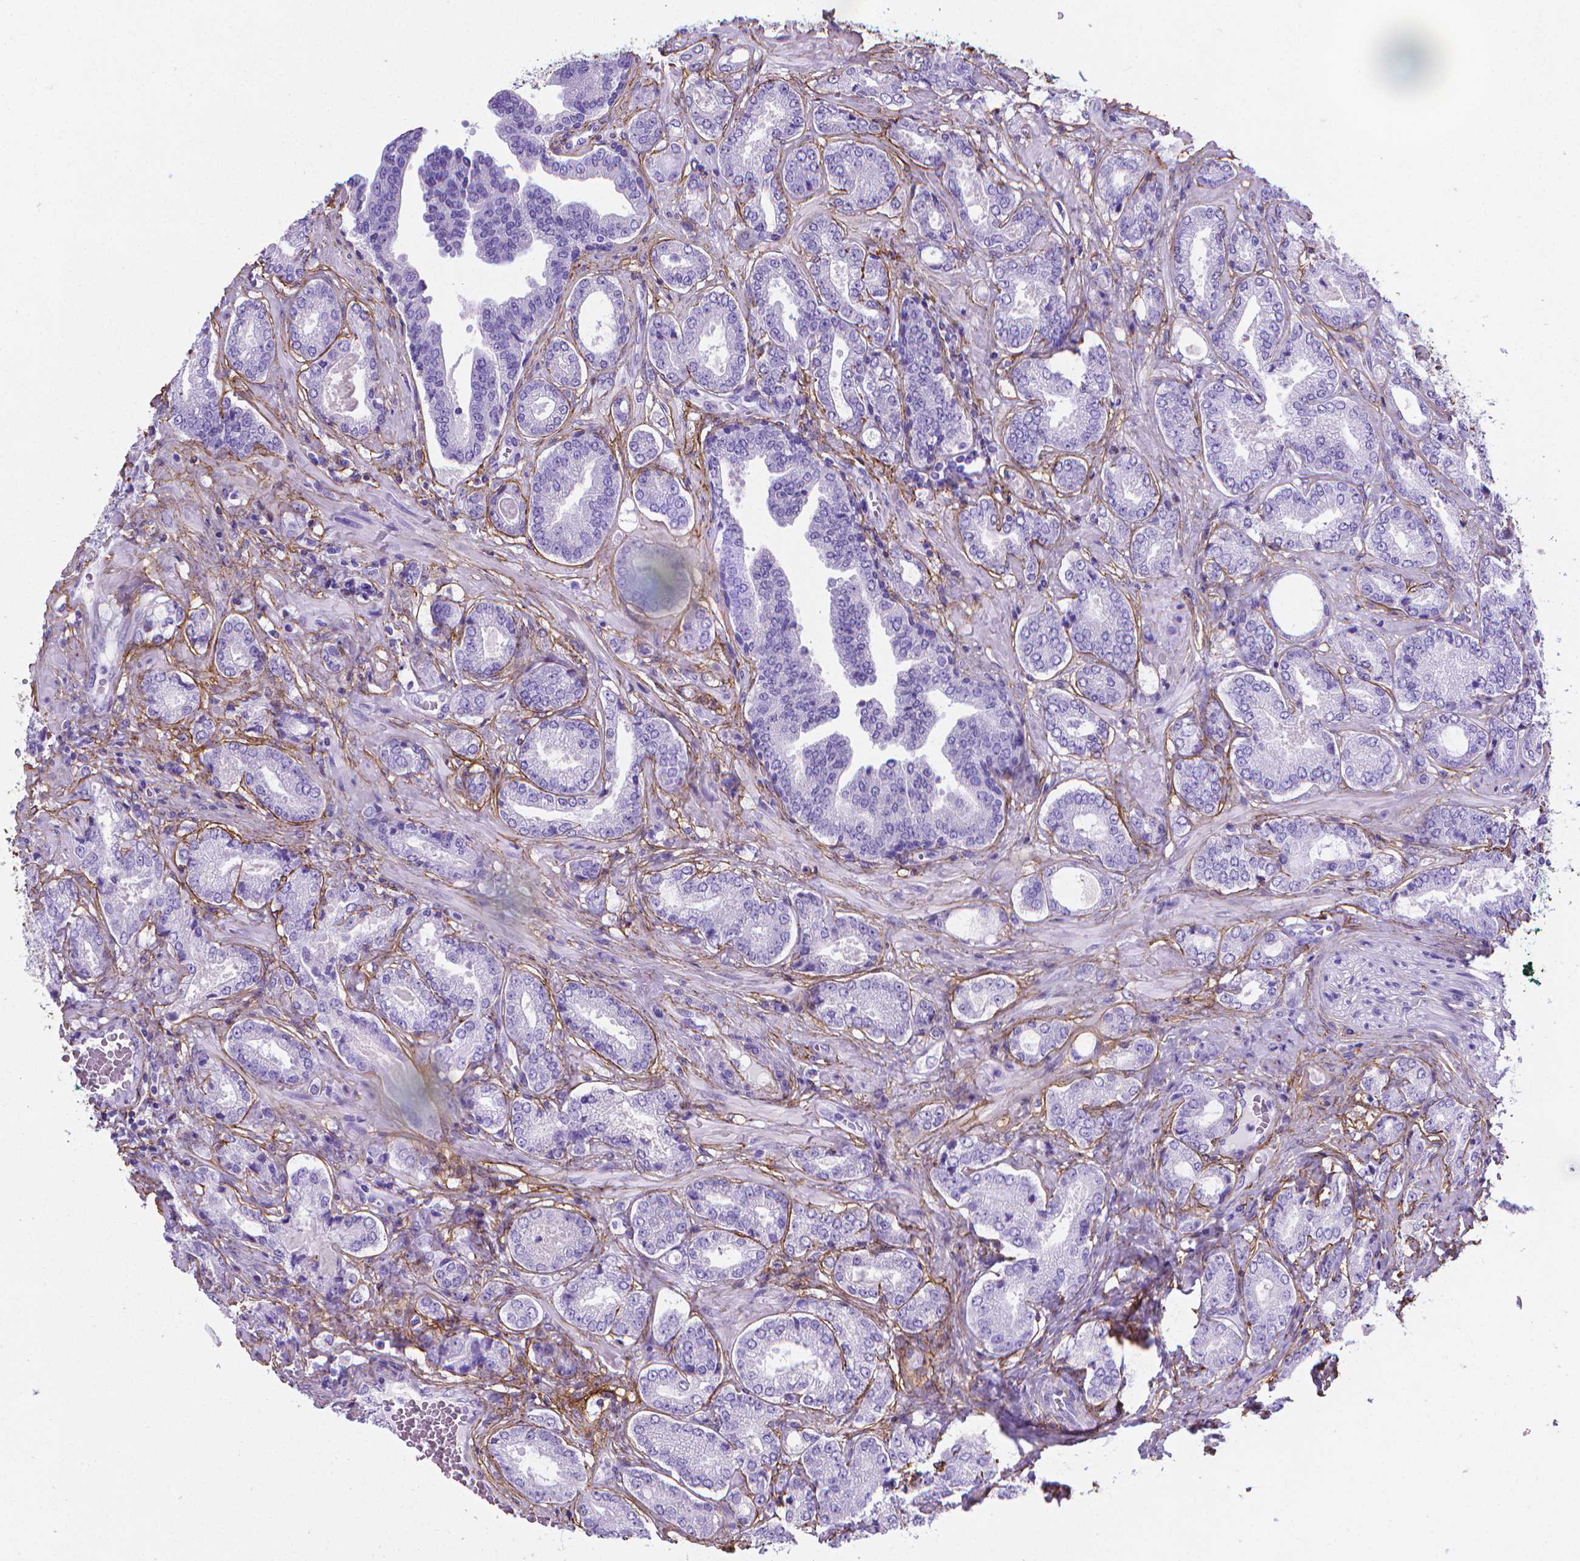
{"staining": {"intensity": "negative", "quantity": "none", "location": "none"}, "tissue": "prostate cancer", "cell_type": "Tumor cells", "image_type": "cancer", "snomed": [{"axis": "morphology", "description": "Adenocarcinoma, NOS"}, {"axis": "topography", "description": "Prostate"}], "caption": "Immunohistochemical staining of adenocarcinoma (prostate) displays no significant positivity in tumor cells. The staining was performed using DAB (3,3'-diaminobenzidine) to visualize the protein expression in brown, while the nuclei were stained in blue with hematoxylin (Magnification: 20x).", "gene": "MFAP2", "patient": {"sex": "male", "age": 64}}